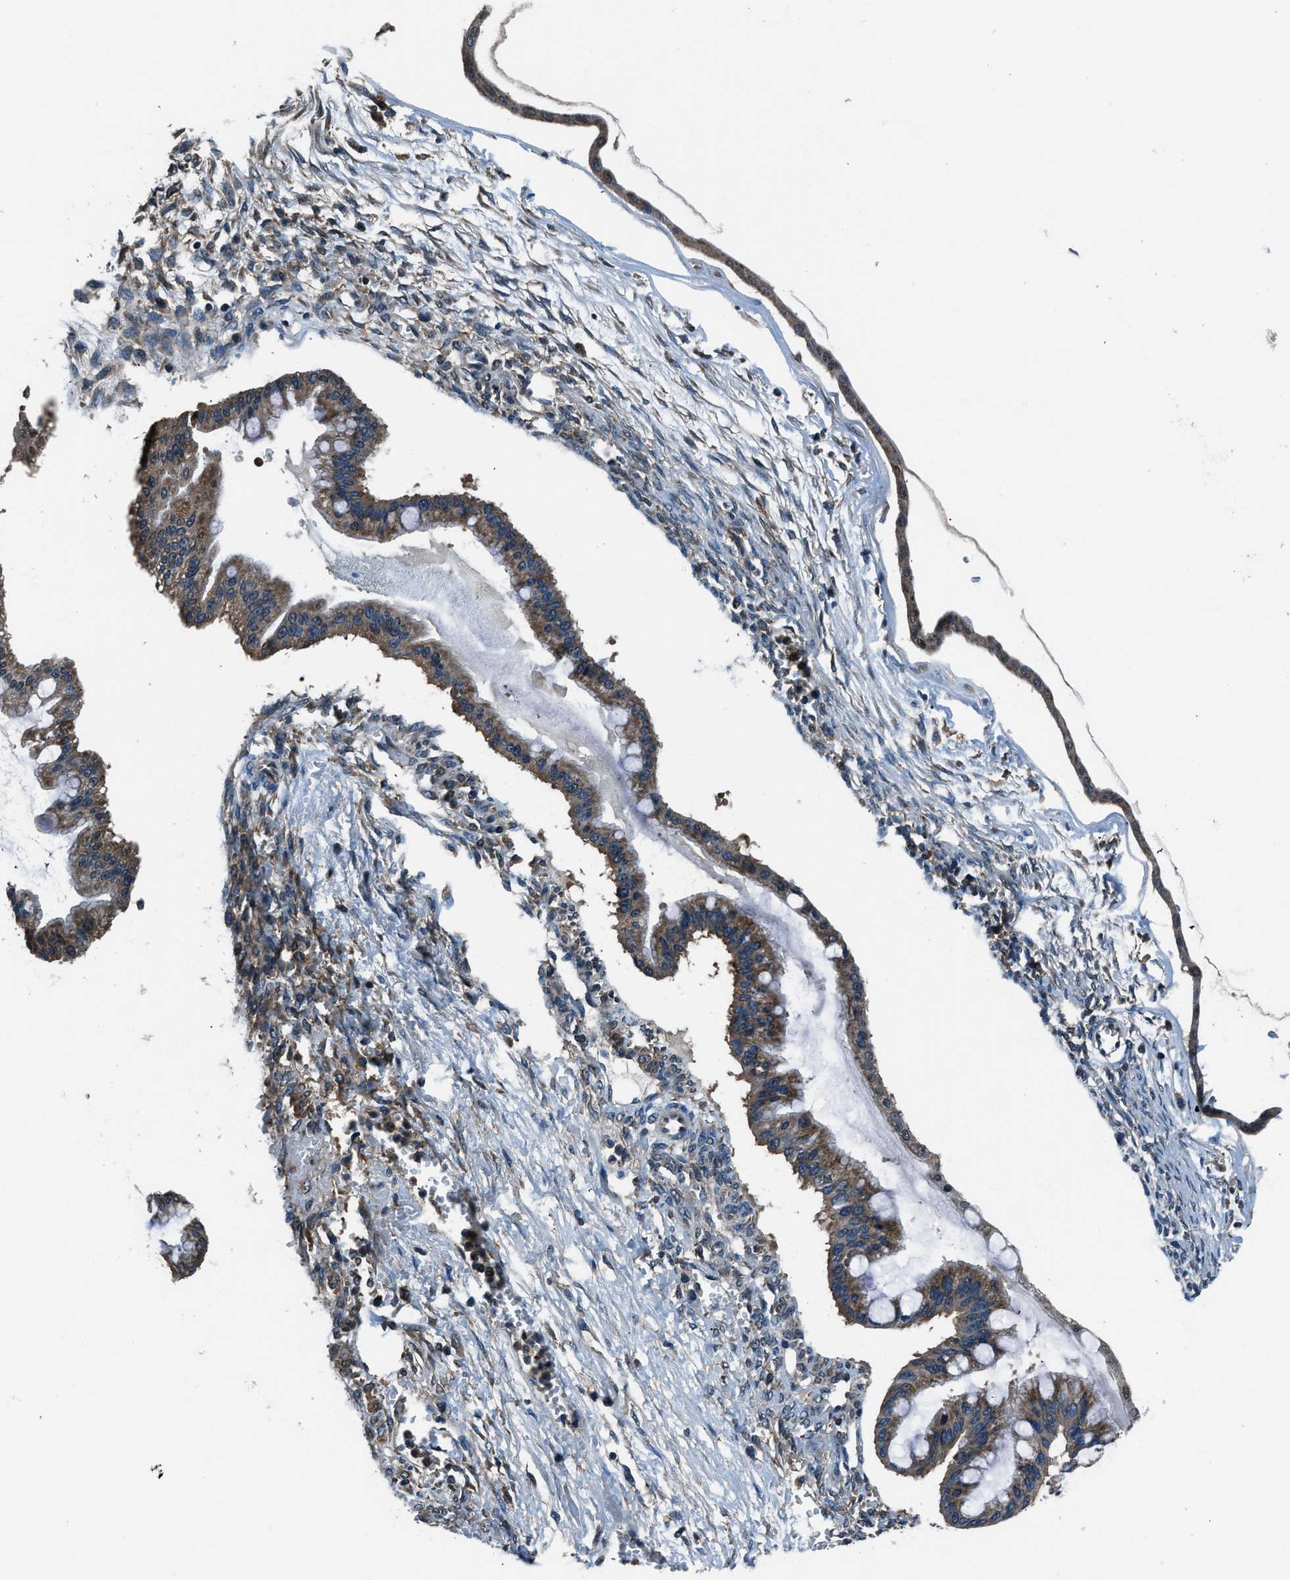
{"staining": {"intensity": "moderate", "quantity": ">75%", "location": "cytoplasmic/membranous"}, "tissue": "ovarian cancer", "cell_type": "Tumor cells", "image_type": "cancer", "snomed": [{"axis": "morphology", "description": "Cystadenocarcinoma, mucinous, NOS"}, {"axis": "topography", "description": "Ovary"}], "caption": "IHC (DAB) staining of ovarian mucinous cystadenocarcinoma shows moderate cytoplasmic/membranous protein positivity in about >75% of tumor cells.", "gene": "ARFGAP2", "patient": {"sex": "female", "age": 73}}